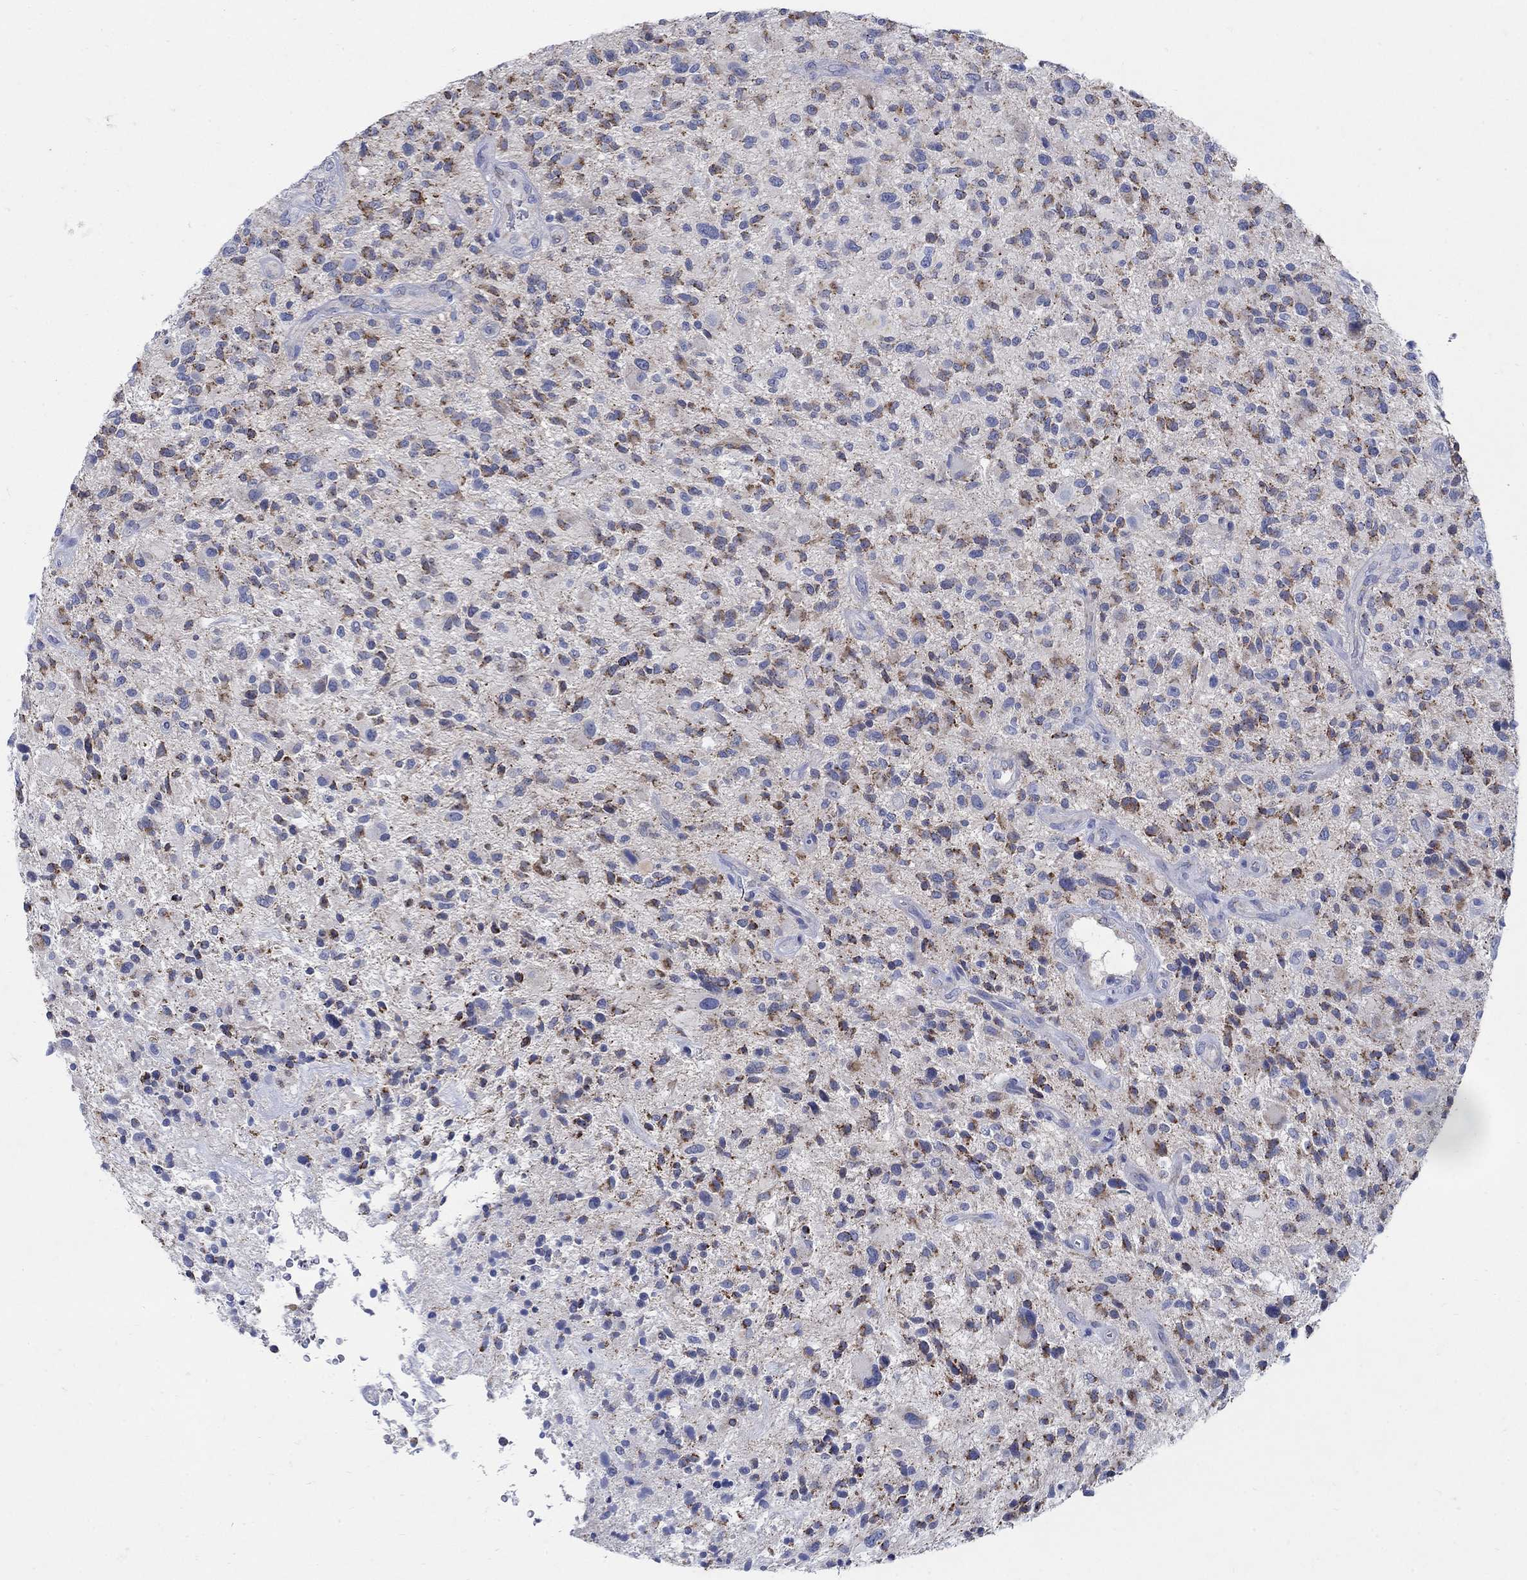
{"staining": {"intensity": "strong", "quantity": "25%-75%", "location": "cytoplasmic/membranous"}, "tissue": "glioma", "cell_type": "Tumor cells", "image_type": "cancer", "snomed": [{"axis": "morphology", "description": "Glioma, malignant, High grade"}, {"axis": "topography", "description": "Brain"}], "caption": "Glioma stained with a protein marker displays strong staining in tumor cells.", "gene": "ZDHHC14", "patient": {"sex": "male", "age": 47}}